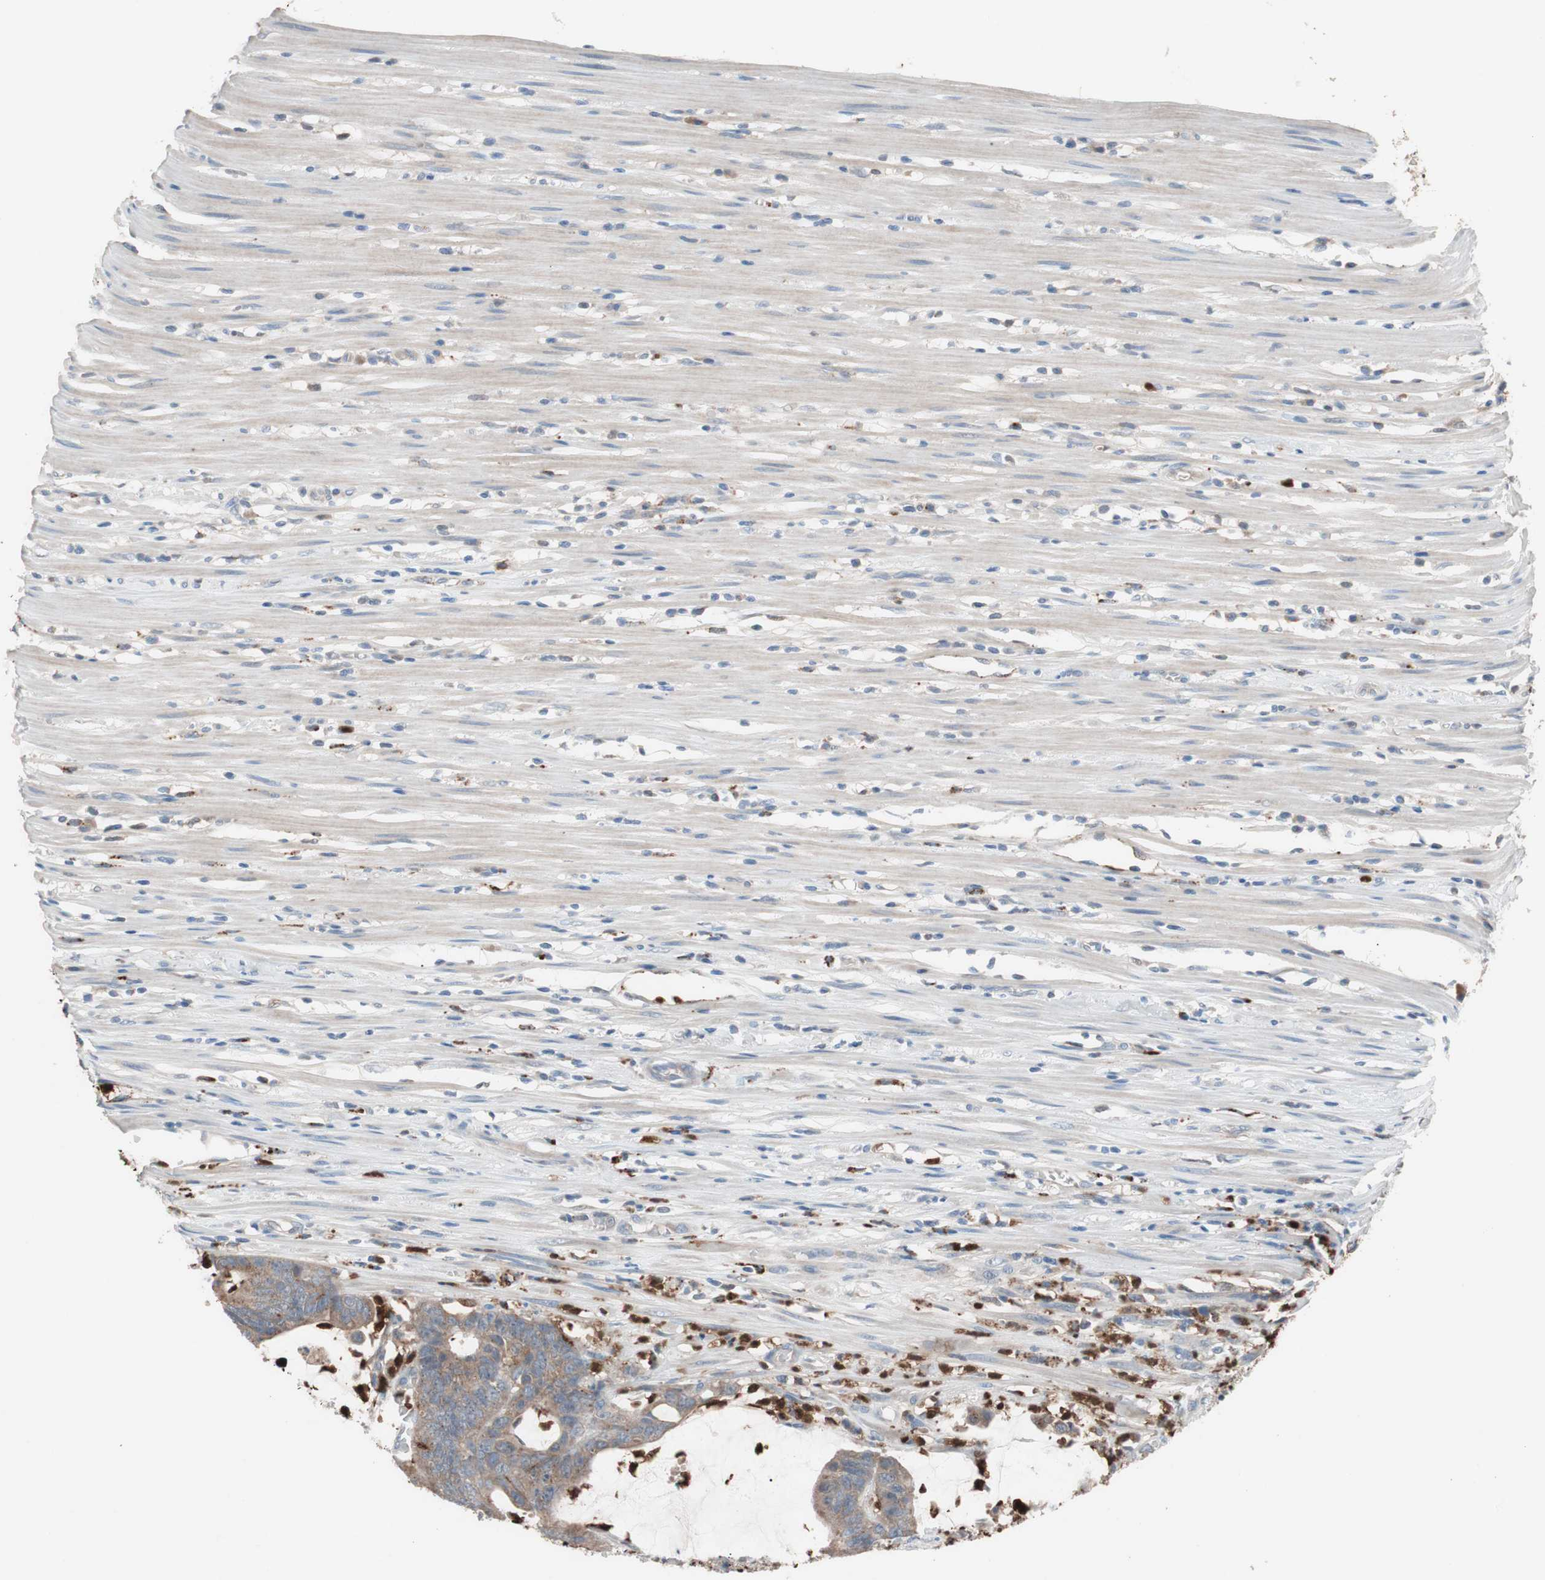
{"staining": {"intensity": "weak", "quantity": ">75%", "location": "cytoplasmic/membranous"}, "tissue": "colorectal cancer", "cell_type": "Tumor cells", "image_type": "cancer", "snomed": [{"axis": "morphology", "description": "Adenocarcinoma, NOS"}, {"axis": "topography", "description": "Rectum"}], "caption": "A histopathology image of colorectal cancer stained for a protein demonstrates weak cytoplasmic/membranous brown staining in tumor cells.", "gene": "CLEC4D", "patient": {"sex": "female", "age": 66}}